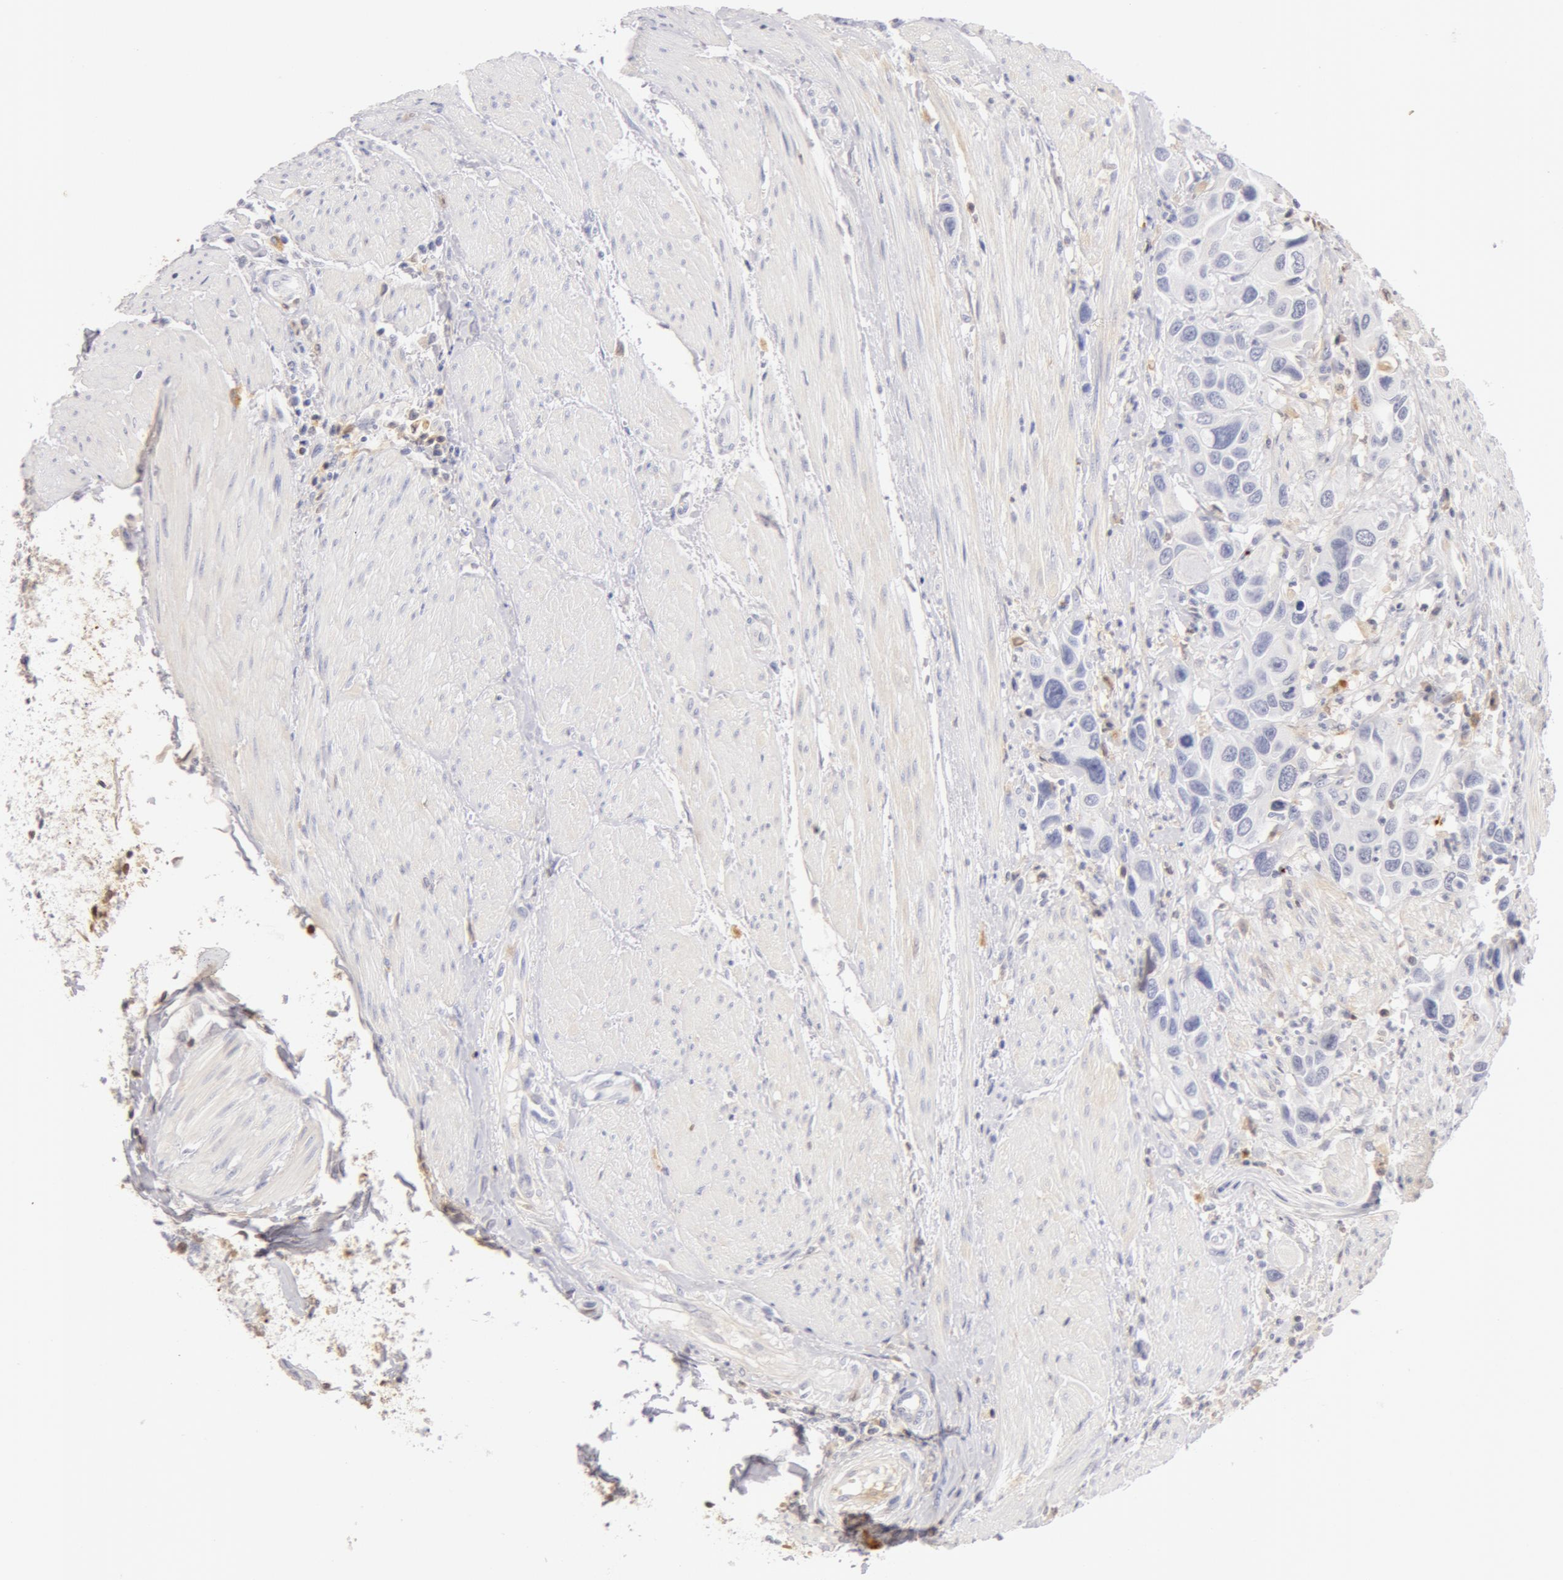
{"staining": {"intensity": "negative", "quantity": "none", "location": "none"}, "tissue": "urothelial cancer", "cell_type": "Tumor cells", "image_type": "cancer", "snomed": [{"axis": "morphology", "description": "Urothelial carcinoma, High grade"}, {"axis": "topography", "description": "Urinary bladder"}], "caption": "Image shows no protein positivity in tumor cells of high-grade urothelial carcinoma tissue.", "gene": "AHSG", "patient": {"sex": "male", "age": 66}}